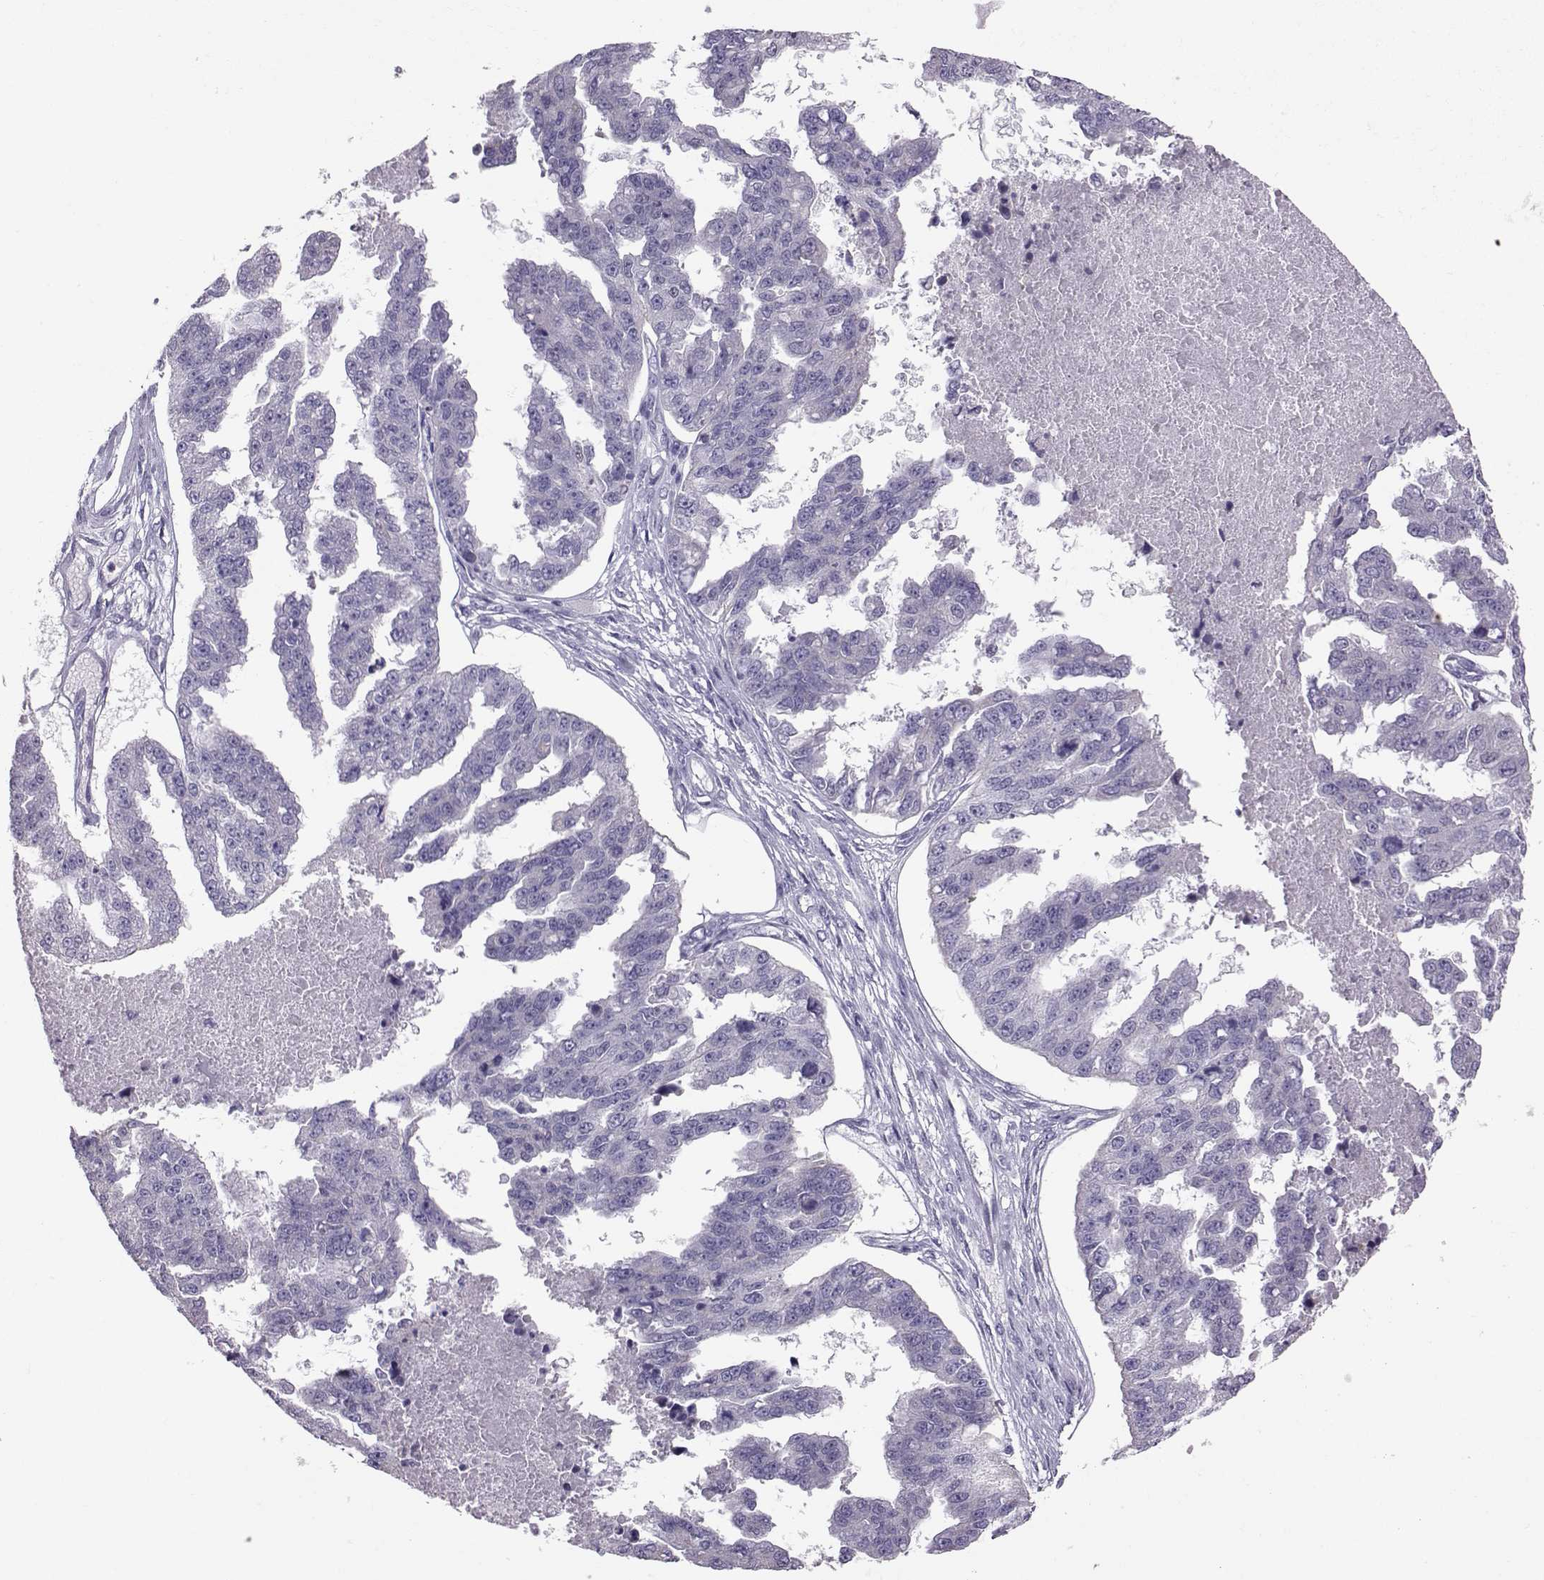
{"staining": {"intensity": "negative", "quantity": "none", "location": "none"}, "tissue": "ovarian cancer", "cell_type": "Tumor cells", "image_type": "cancer", "snomed": [{"axis": "morphology", "description": "Cystadenocarcinoma, serous, NOS"}, {"axis": "topography", "description": "Ovary"}], "caption": "This is an immunohistochemistry (IHC) image of serous cystadenocarcinoma (ovarian). There is no positivity in tumor cells.", "gene": "DNAAF1", "patient": {"sex": "female", "age": 58}}